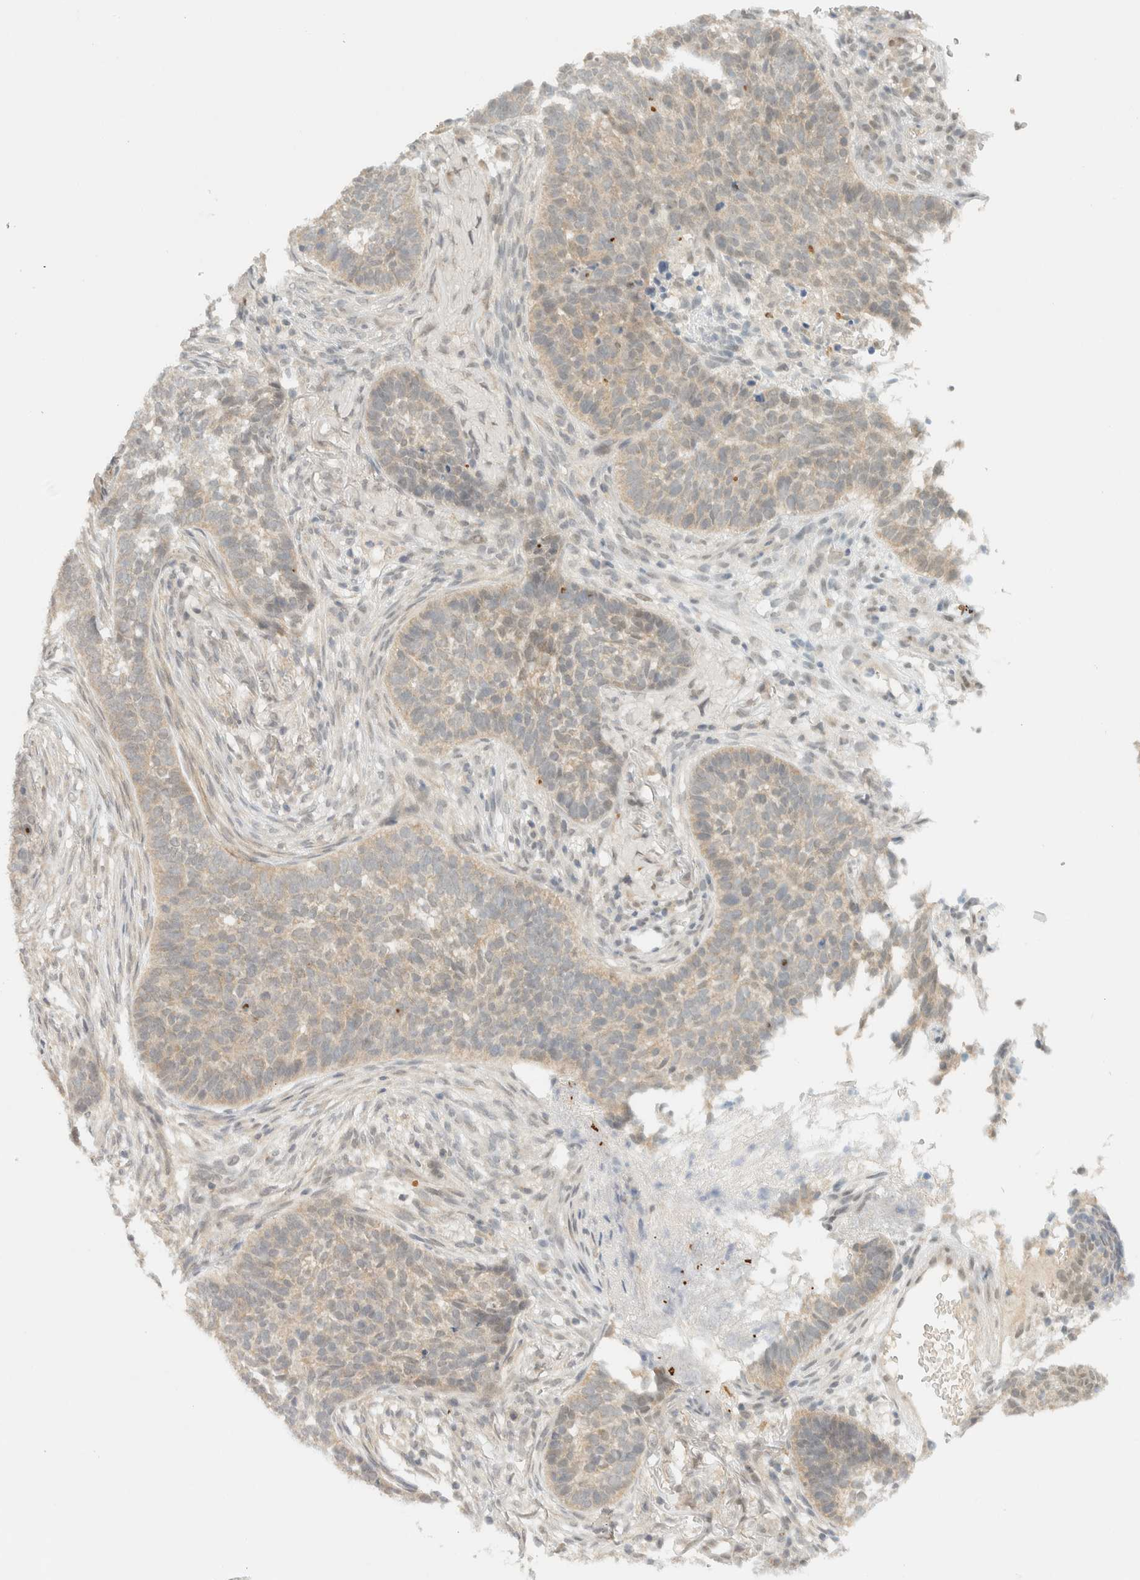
{"staining": {"intensity": "weak", "quantity": "<25%", "location": "cytoplasmic/membranous"}, "tissue": "skin cancer", "cell_type": "Tumor cells", "image_type": "cancer", "snomed": [{"axis": "morphology", "description": "Basal cell carcinoma"}, {"axis": "topography", "description": "Skin"}], "caption": "IHC histopathology image of neoplastic tissue: human basal cell carcinoma (skin) stained with DAB (3,3'-diaminobenzidine) exhibits no significant protein positivity in tumor cells.", "gene": "KIFAP3", "patient": {"sex": "male", "age": 85}}